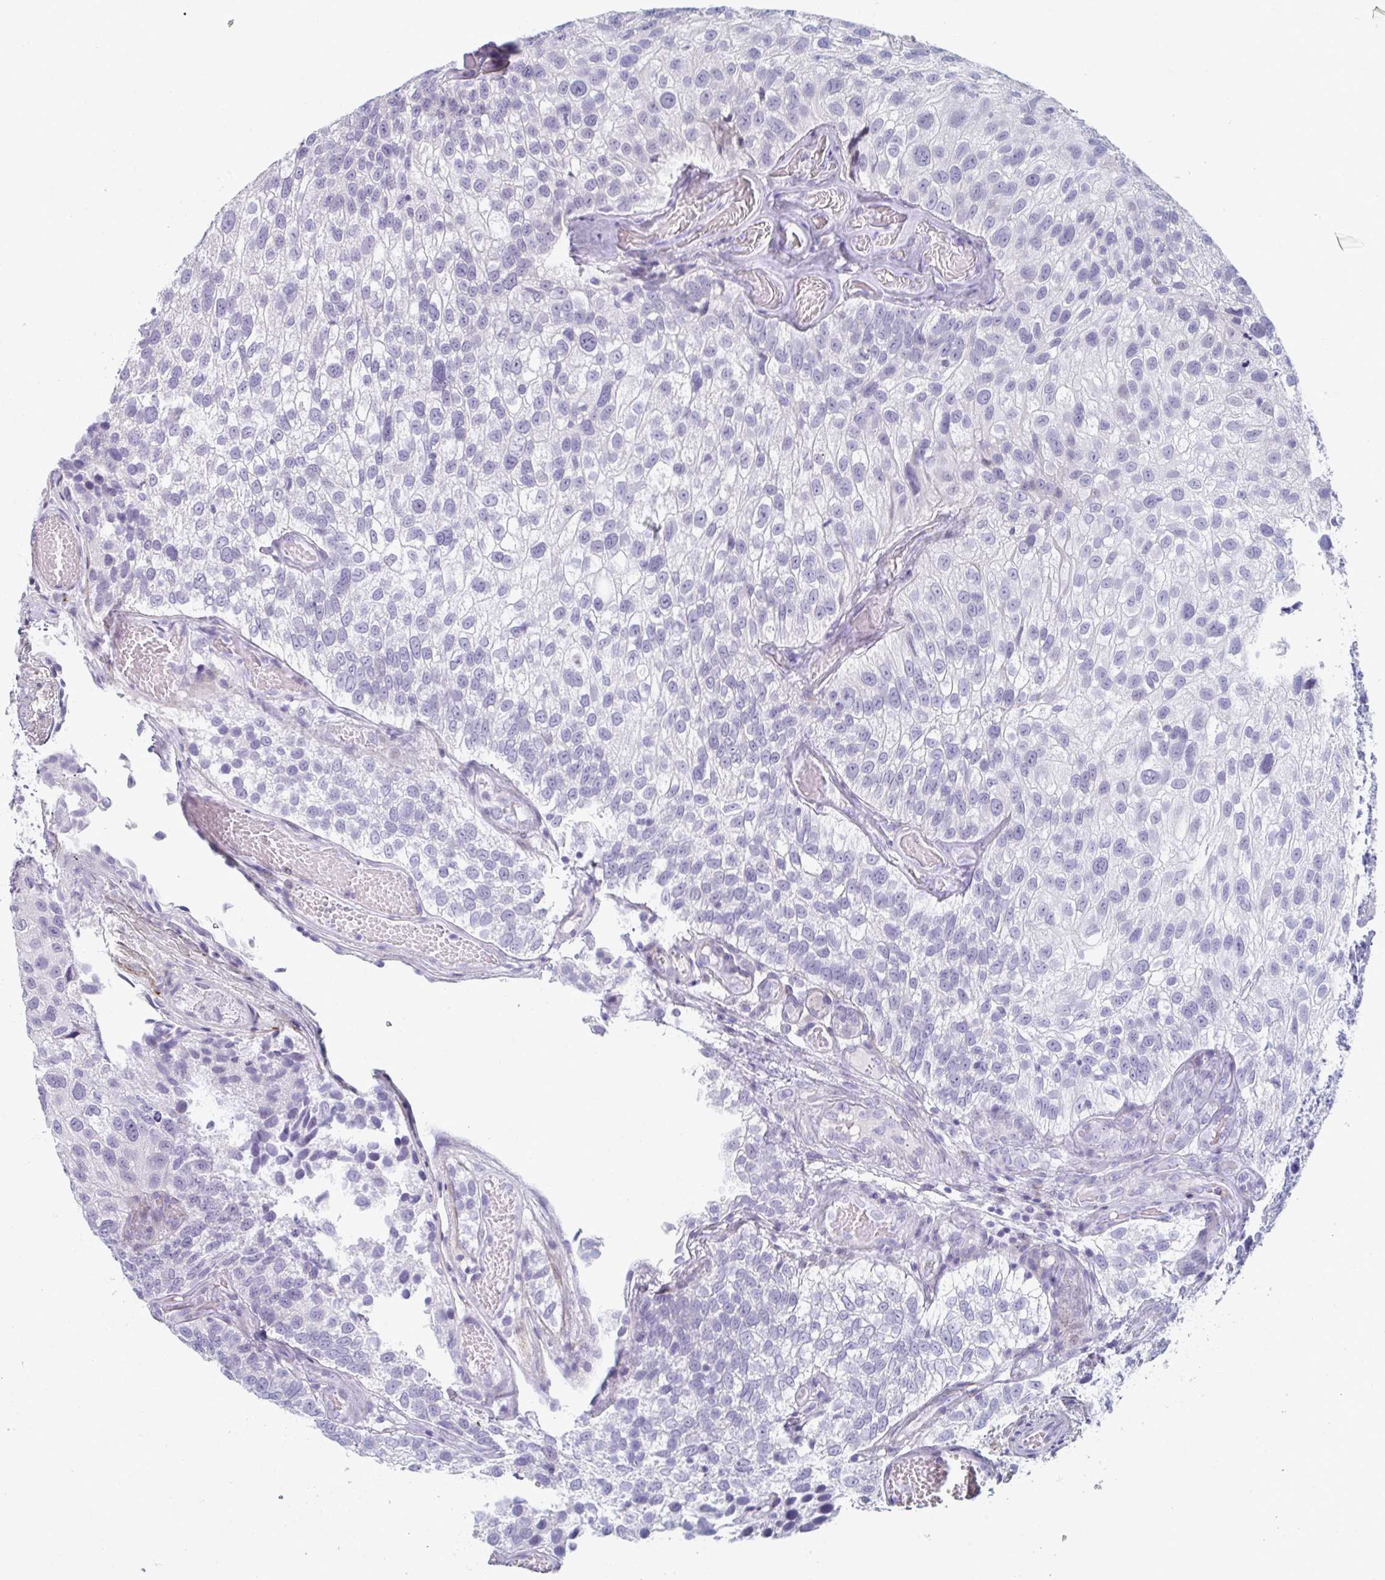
{"staining": {"intensity": "negative", "quantity": "none", "location": "none"}, "tissue": "urothelial cancer", "cell_type": "Tumor cells", "image_type": "cancer", "snomed": [{"axis": "morphology", "description": "Urothelial carcinoma, NOS"}, {"axis": "topography", "description": "Urinary bladder"}], "caption": "Immunohistochemistry (IHC) histopathology image of urothelial cancer stained for a protein (brown), which displays no staining in tumor cells. Brightfield microscopy of immunohistochemistry (IHC) stained with DAB (brown) and hematoxylin (blue), captured at high magnification.", "gene": "A1CF", "patient": {"sex": "male", "age": 87}}